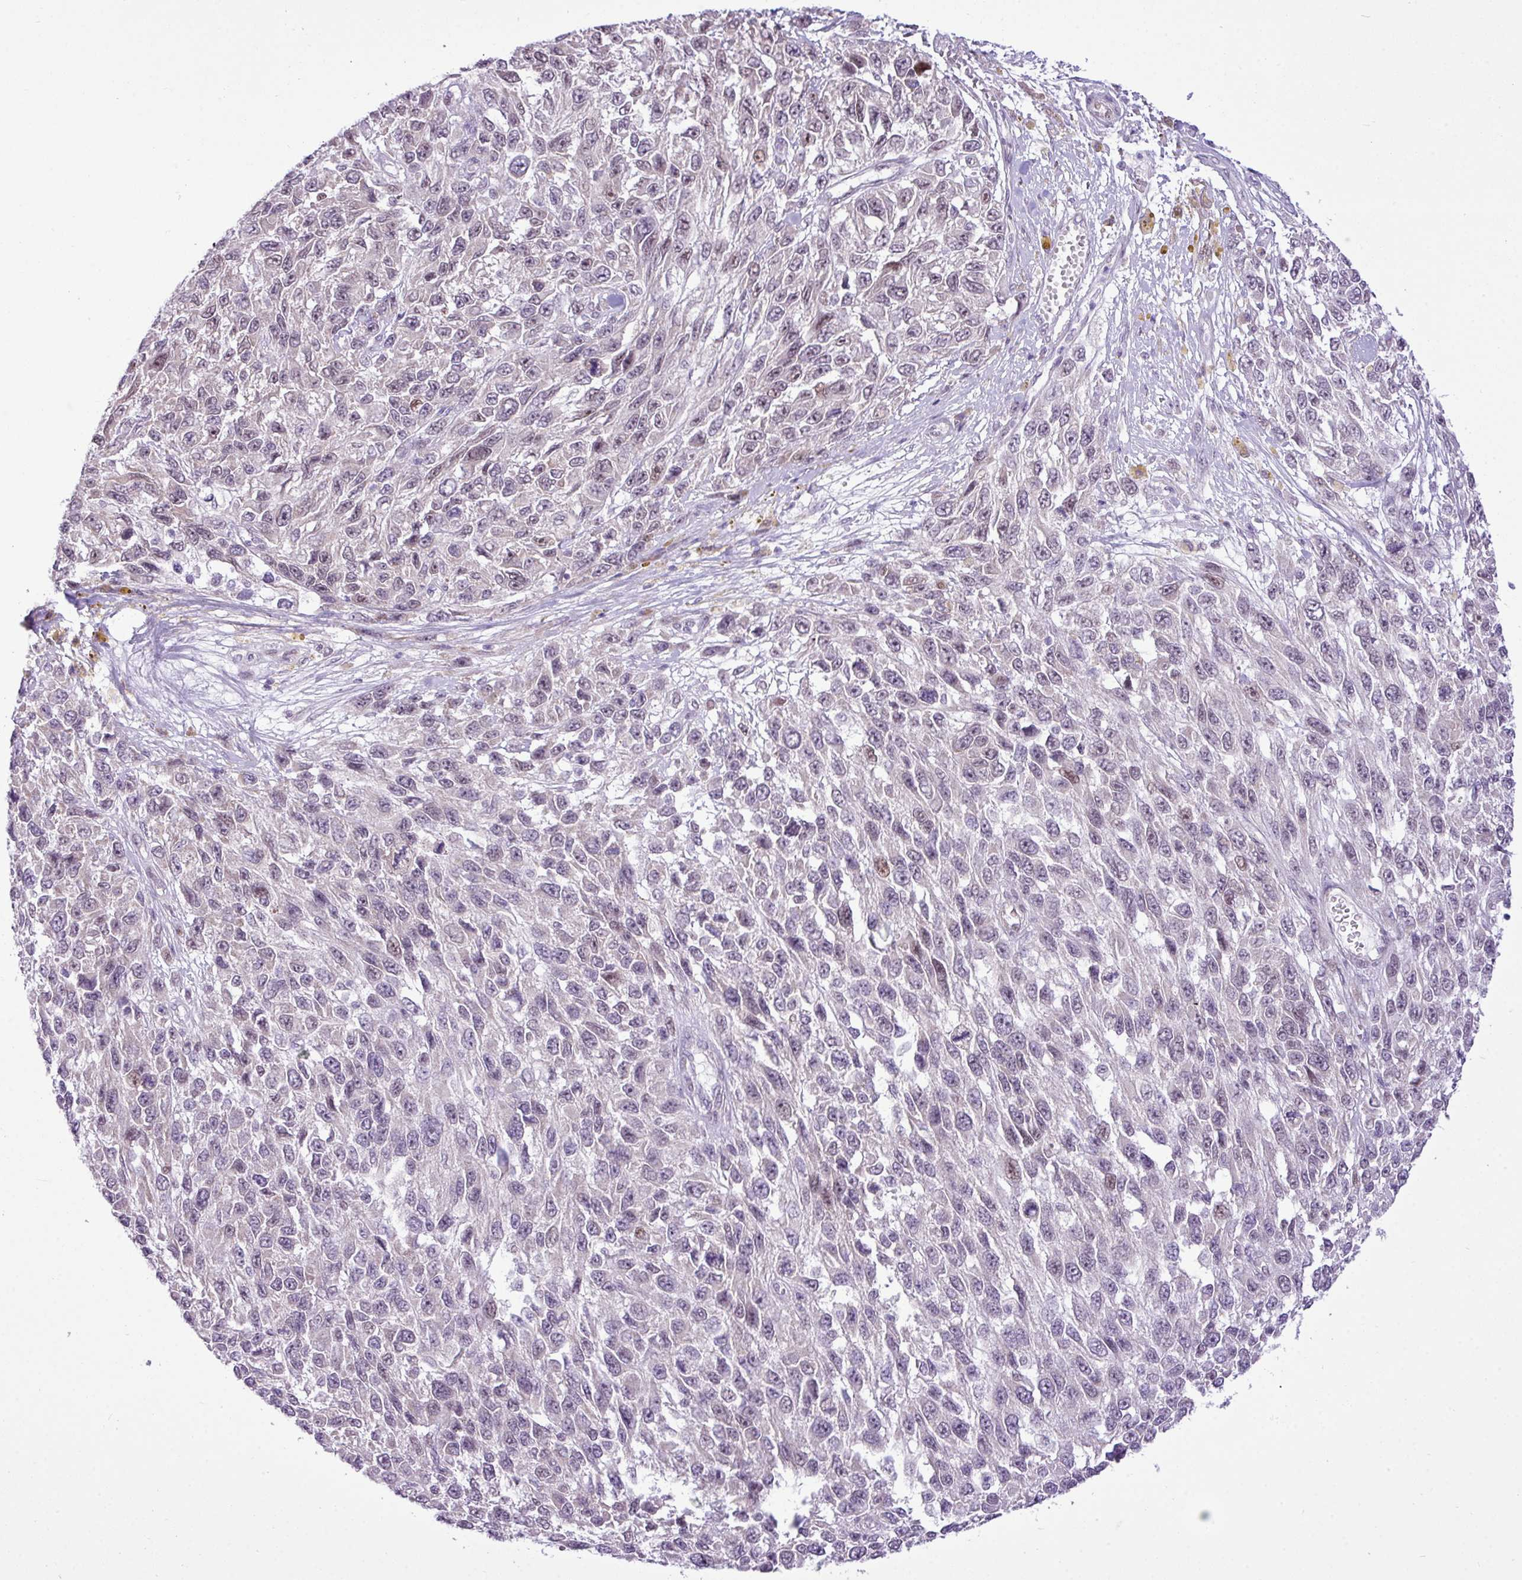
{"staining": {"intensity": "weak", "quantity": "<25%", "location": "nuclear"}, "tissue": "melanoma", "cell_type": "Tumor cells", "image_type": "cancer", "snomed": [{"axis": "morphology", "description": "Malignant melanoma, NOS"}, {"axis": "topography", "description": "Skin"}], "caption": "Melanoma was stained to show a protein in brown. There is no significant positivity in tumor cells.", "gene": "ELOA2", "patient": {"sex": "female", "age": 96}}